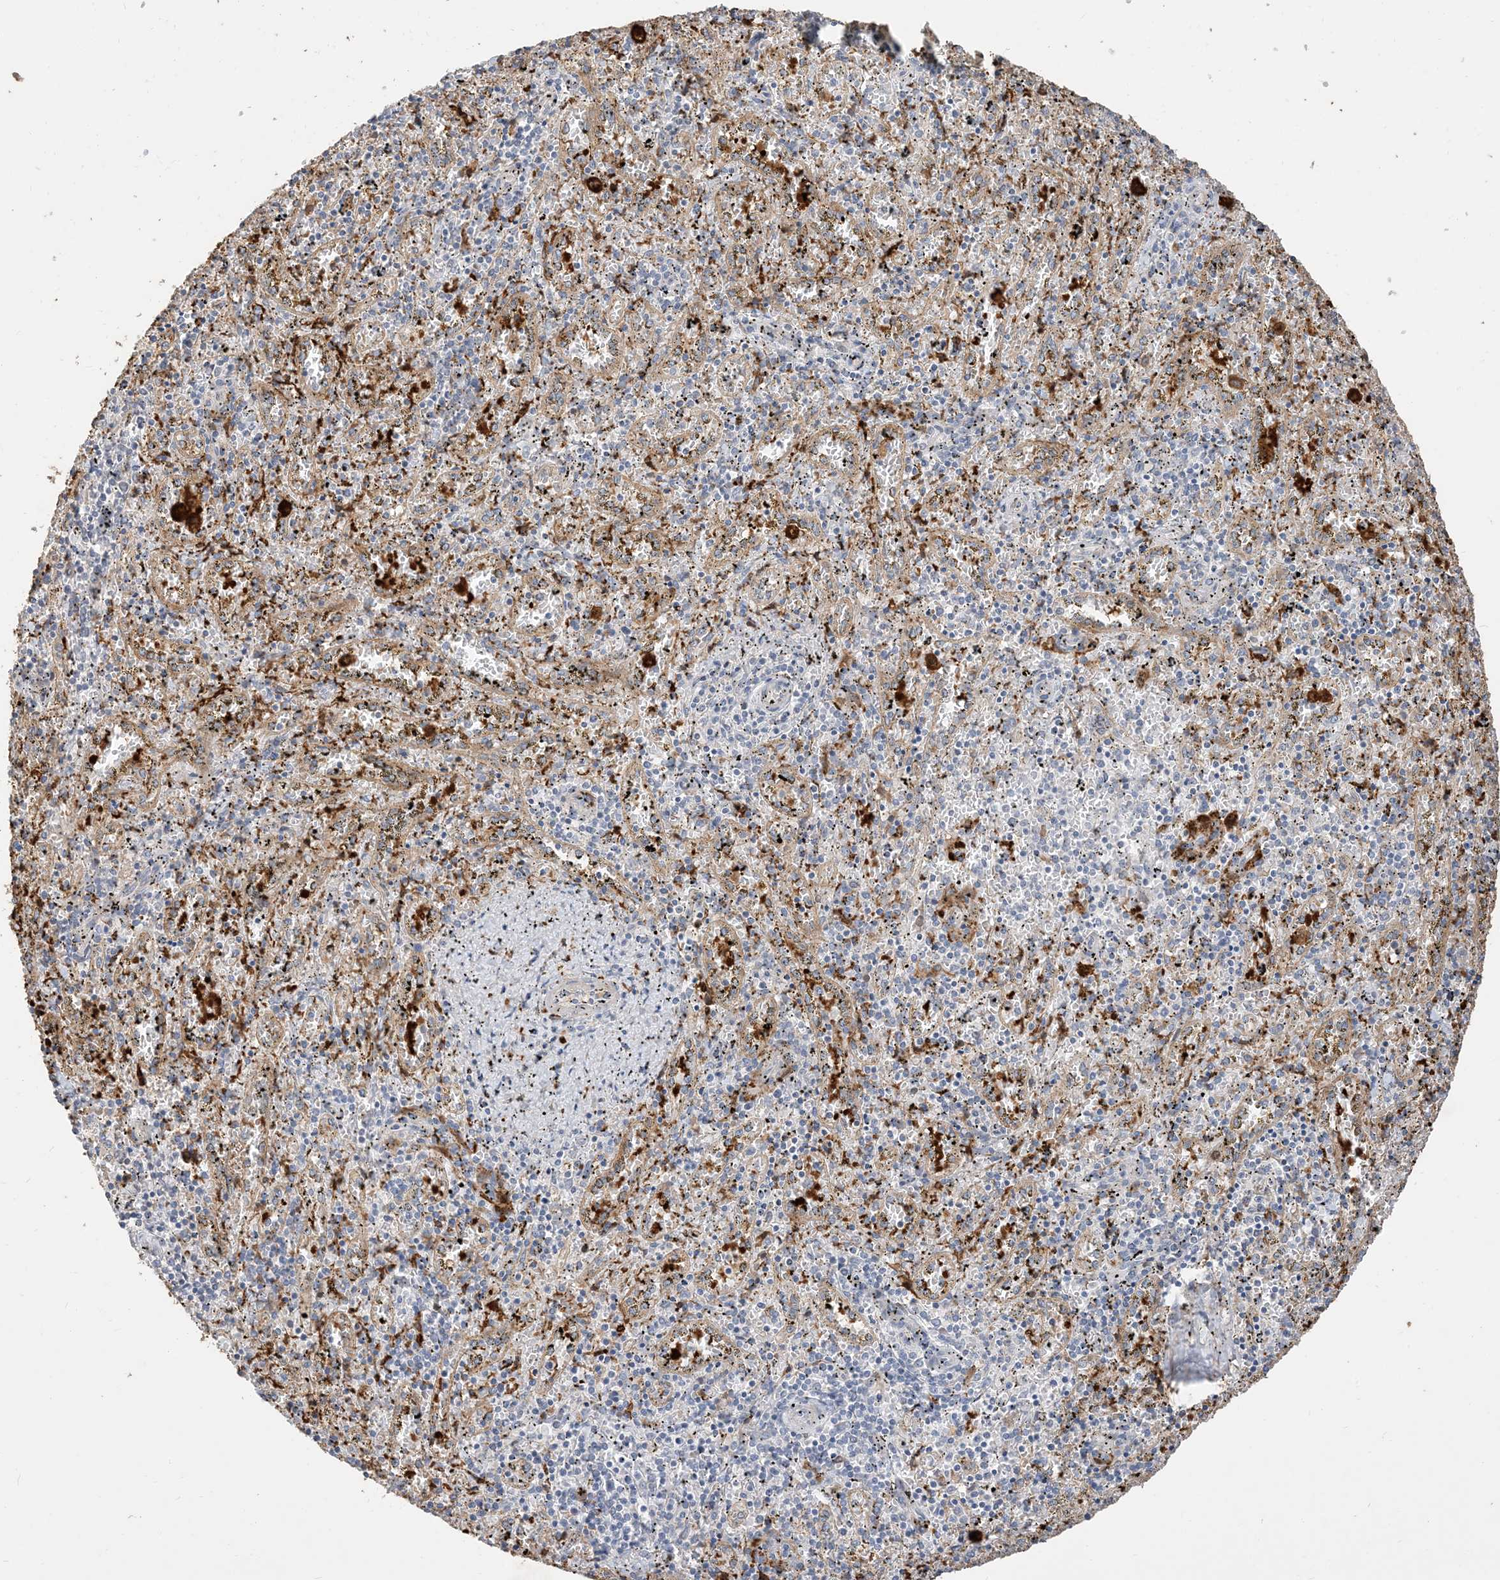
{"staining": {"intensity": "negative", "quantity": "none", "location": "none"}, "tissue": "spleen", "cell_type": "Cells in red pulp", "image_type": "normal", "snomed": [{"axis": "morphology", "description": "Normal tissue, NOS"}, {"axis": "topography", "description": "Spleen"}], "caption": "DAB immunohistochemical staining of unremarkable human spleen demonstrates no significant positivity in cells in red pulp. The staining was performed using DAB to visualize the protein expression in brown, while the nuclei were stained in blue with hematoxylin (Magnification: 20x).", "gene": "RNF175", "patient": {"sex": "male", "age": 11}}